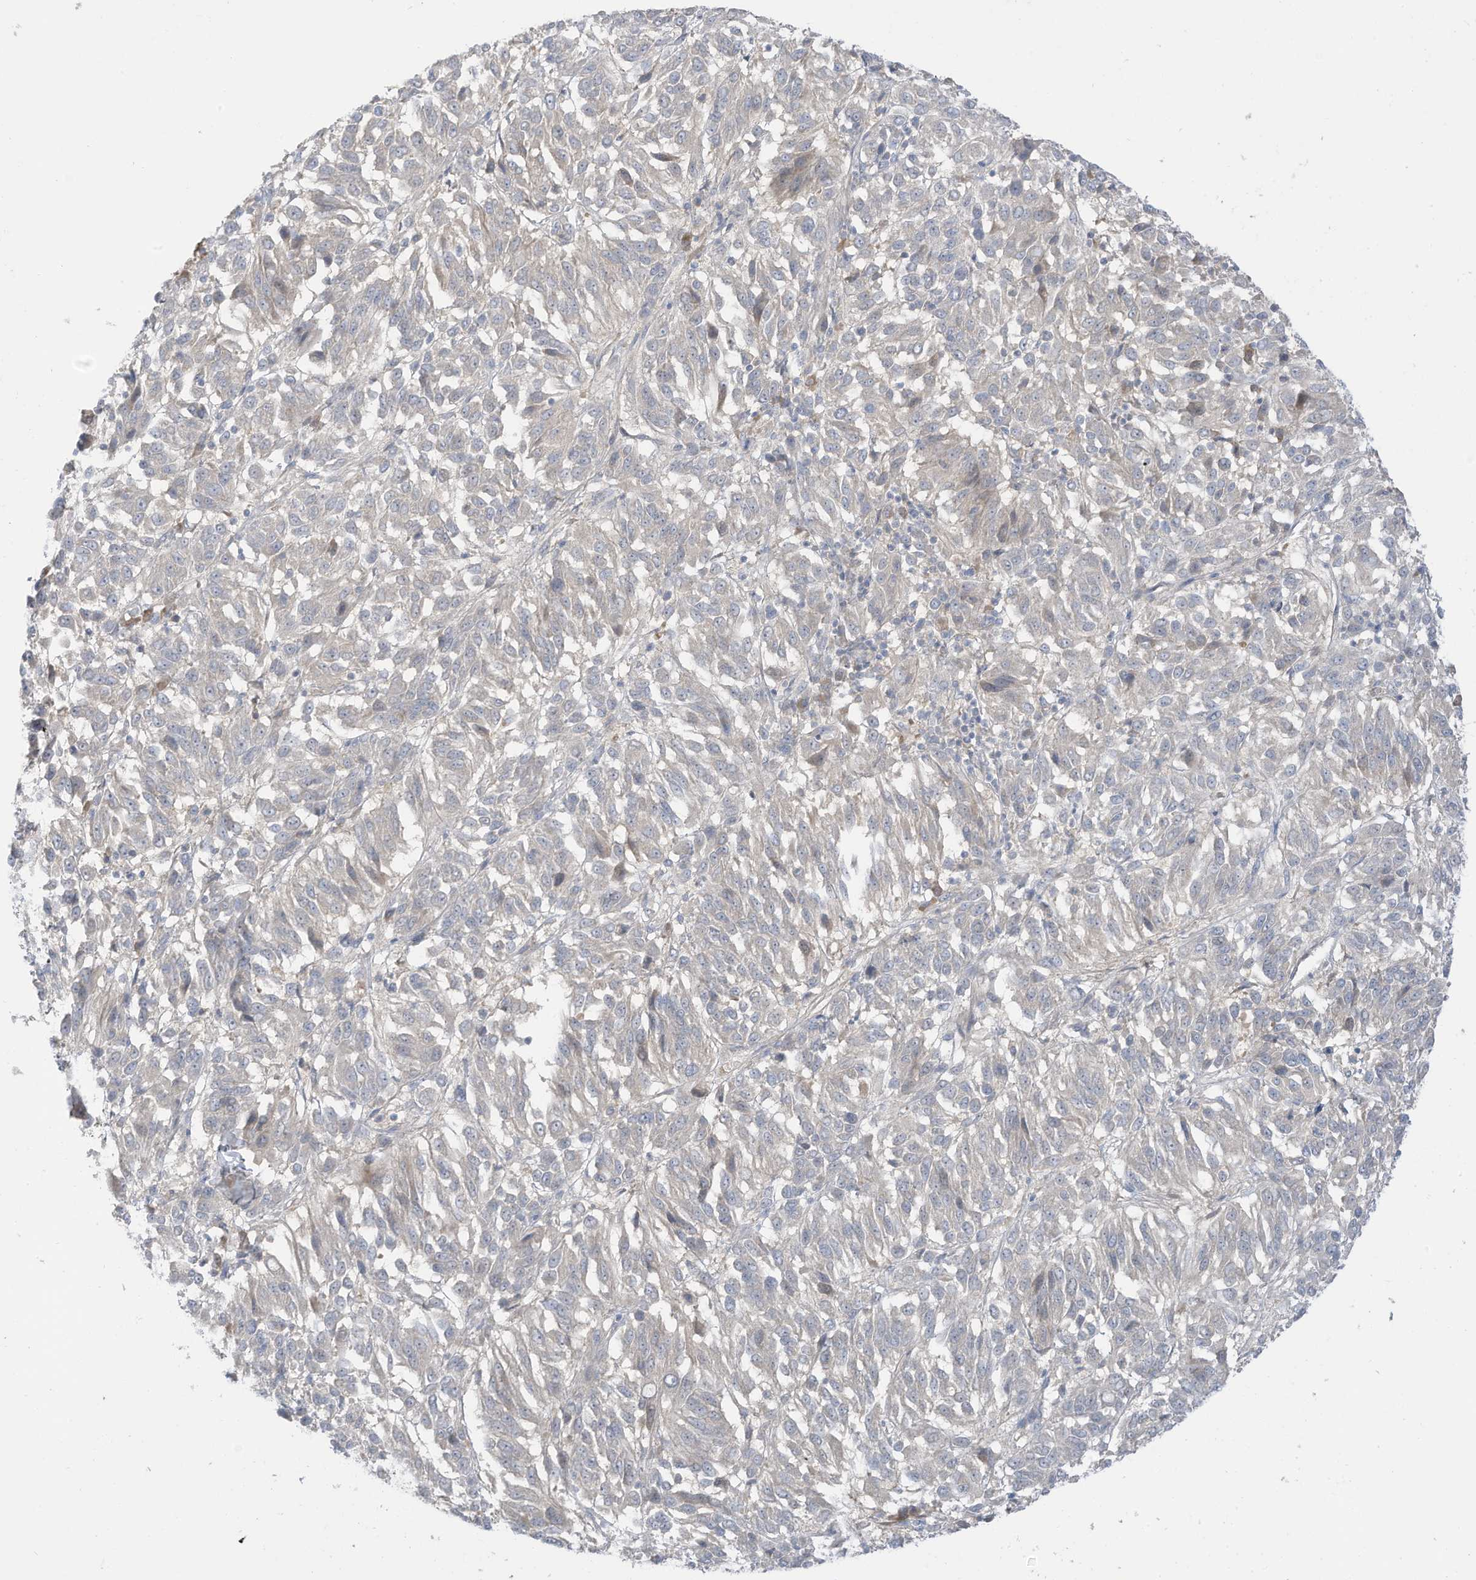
{"staining": {"intensity": "negative", "quantity": "none", "location": "none"}, "tissue": "melanoma", "cell_type": "Tumor cells", "image_type": "cancer", "snomed": [{"axis": "morphology", "description": "Malignant melanoma, Metastatic site"}, {"axis": "topography", "description": "Lung"}], "caption": "This is an IHC photomicrograph of human malignant melanoma (metastatic site). There is no staining in tumor cells.", "gene": "LRRN2", "patient": {"sex": "male", "age": 64}}